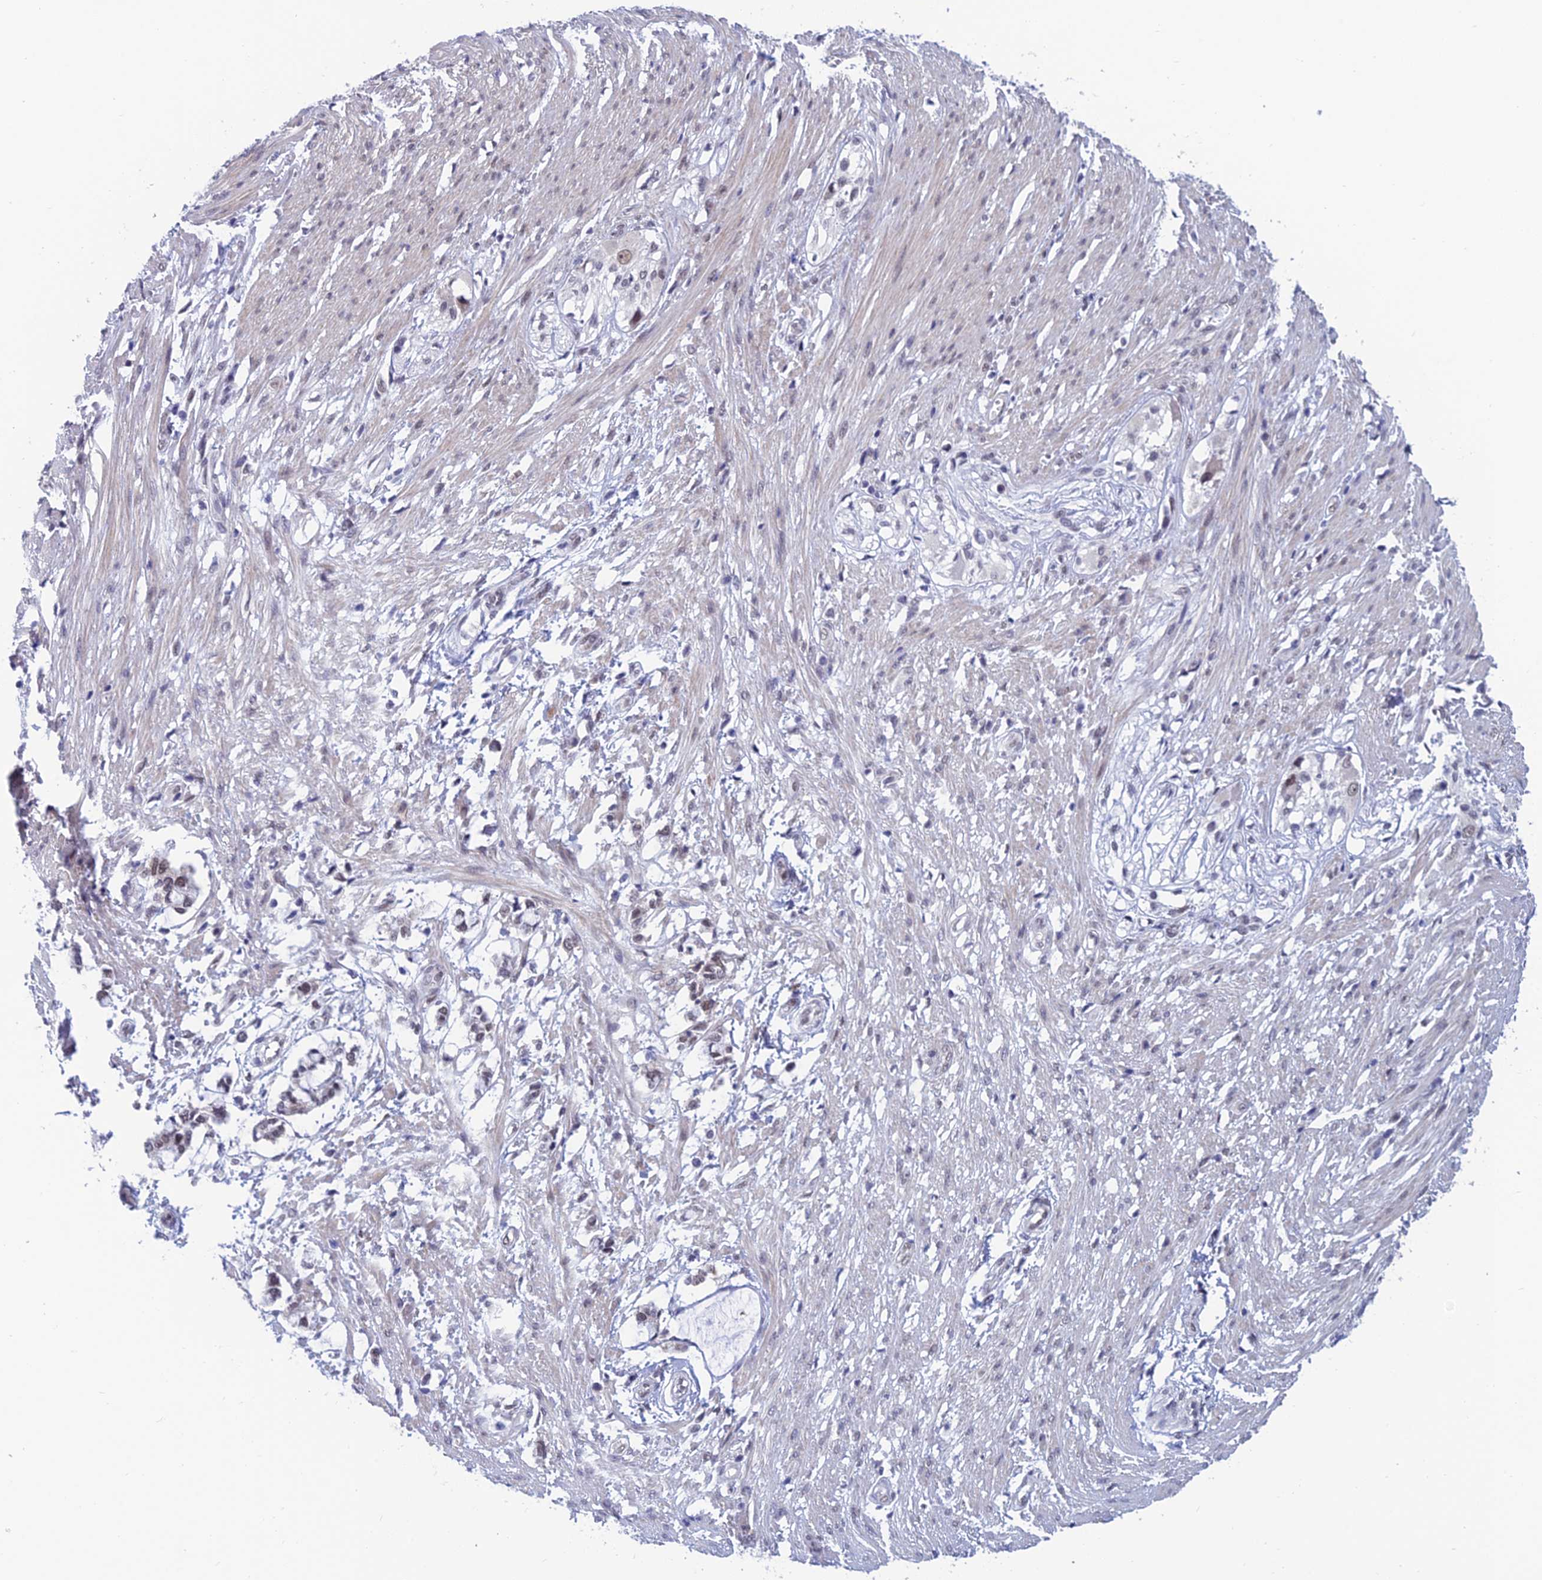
{"staining": {"intensity": "weak", "quantity": ">75%", "location": "nuclear"}, "tissue": "smooth muscle", "cell_type": "Smooth muscle cells", "image_type": "normal", "snomed": [{"axis": "morphology", "description": "Normal tissue, NOS"}, {"axis": "morphology", "description": "Adenocarcinoma, NOS"}, {"axis": "topography", "description": "Colon"}, {"axis": "topography", "description": "Peripheral nerve tissue"}], "caption": "IHC of normal human smooth muscle reveals low levels of weak nuclear positivity in approximately >75% of smooth muscle cells. (Stains: DAB (3,3'-diaminobenzidine) in brown, nuclei in blue, Microscopy: brightfield microscopy at high magnification).", "gene": "NABP2", "patient": {"sex": "male", "age": 14}}